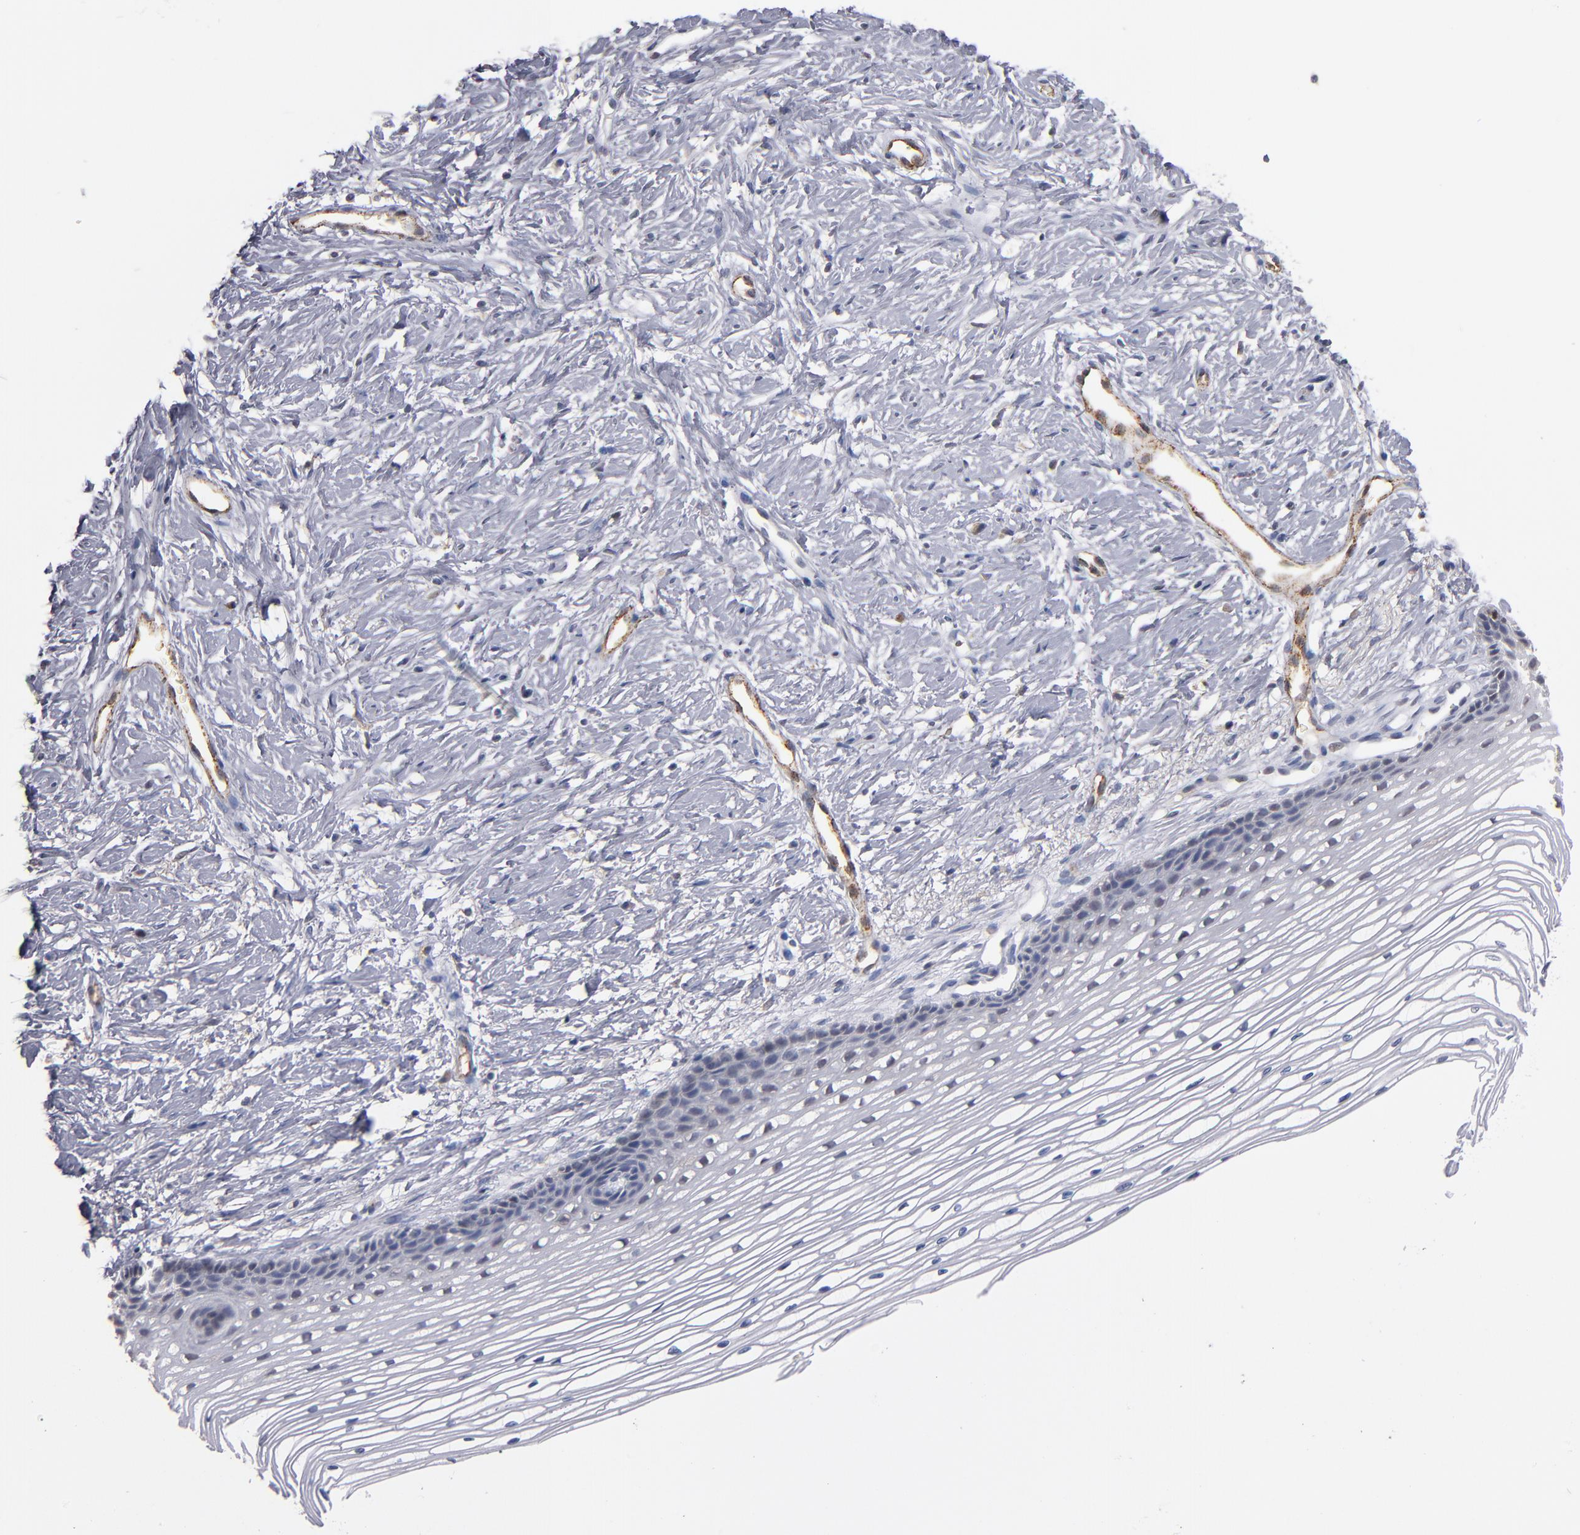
{"staining": {"intensity": "negative", "quantity": "none", "location": "none"}, "tissue": "cervix", "cell_type": "Glandular cells", "image_type": "normal", "snomed": [{"axis": "morphology", "description": "Normal tissue, NOS"}, {"axis": "topography", "description": "Cervix"}], "caption": "The histopathology image reveals no significant positivity in glandular cells of cervix.", "gene": "SELP", "patient": {"sex": "female", "age": 77}}